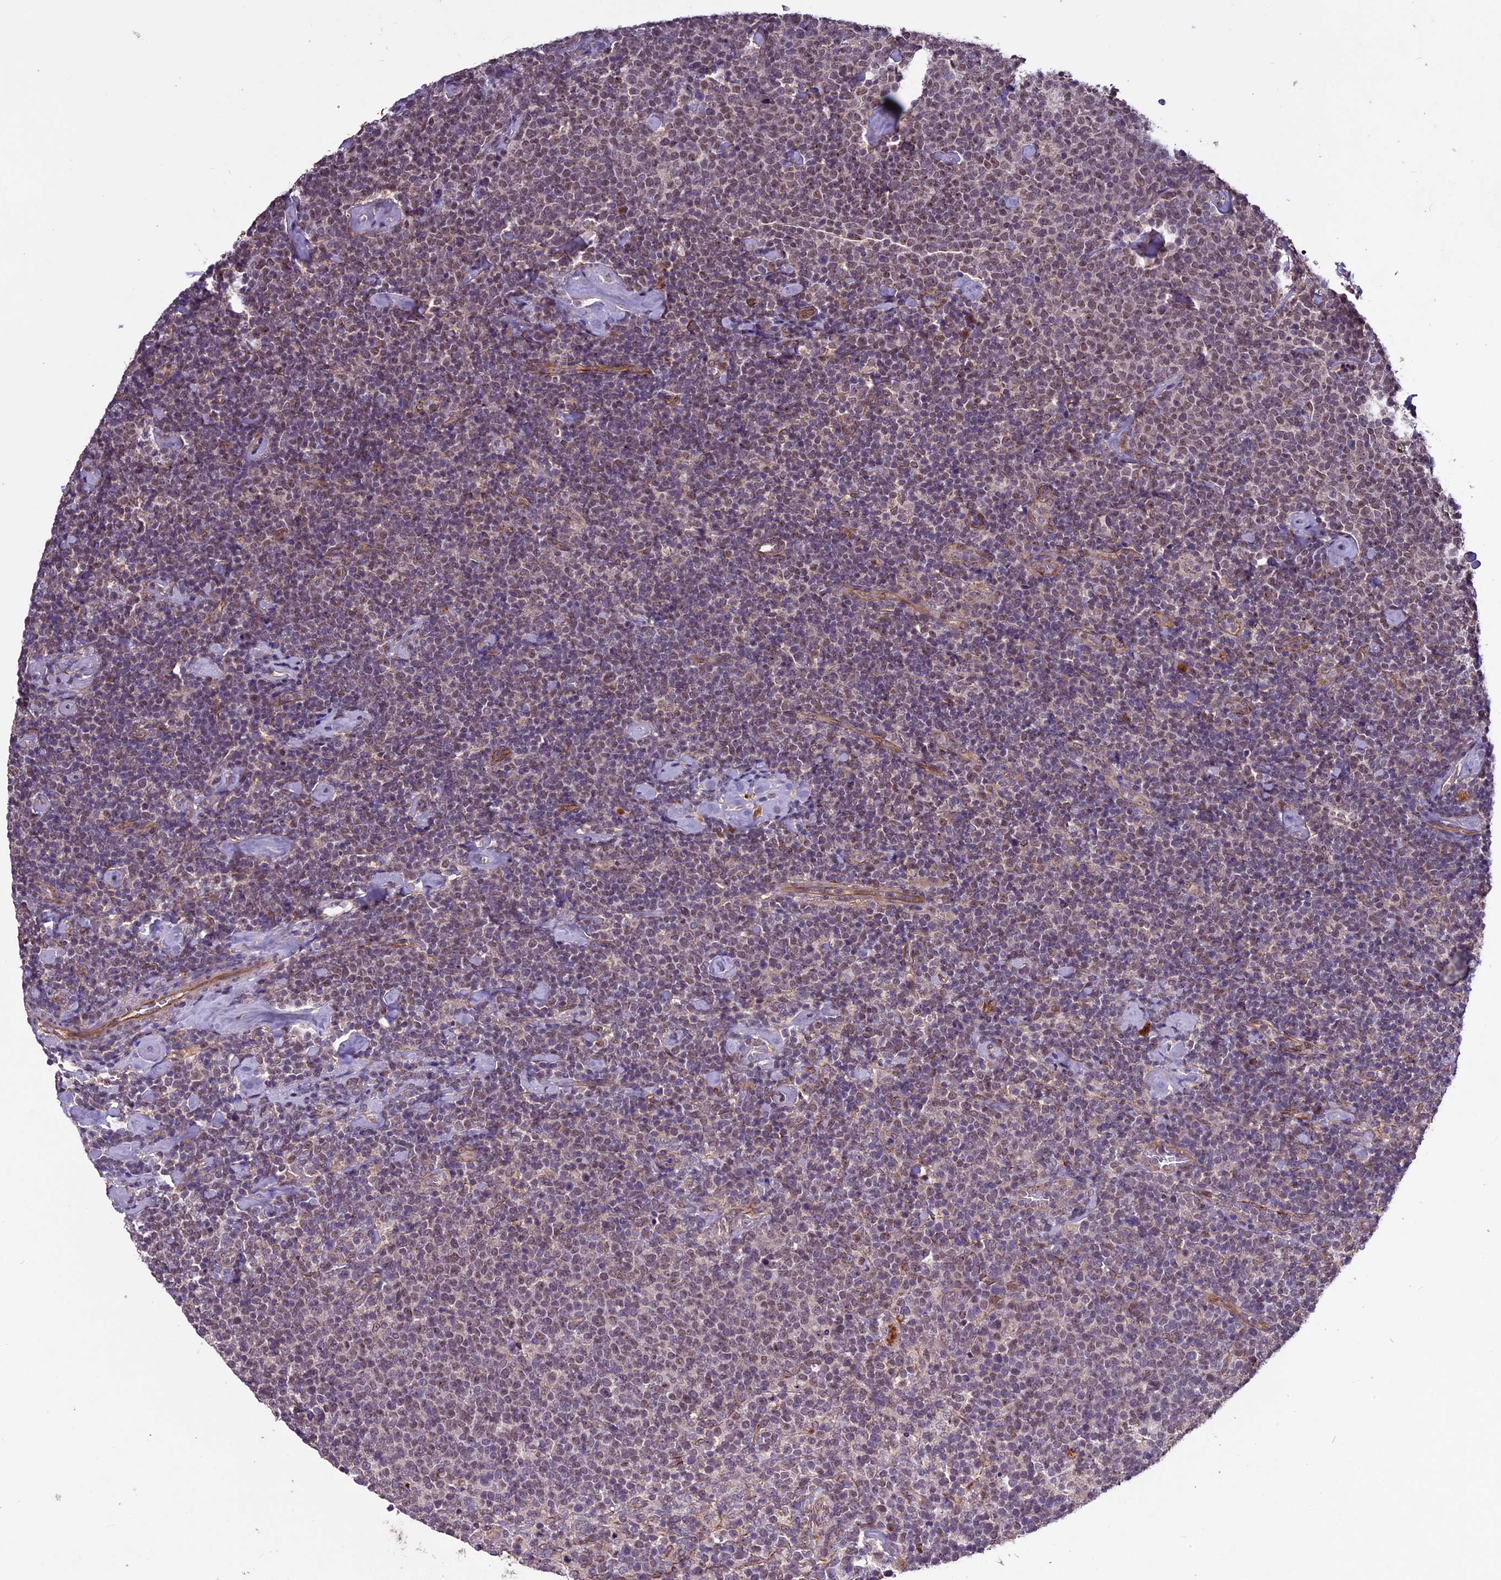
{"staining": {"intensity": "weak", "quantity": "25%-75%", "location": "nuclear"}, "tissue": "lymphoma", "cell_type": "Tumor cells", "image_type": "cancer", "snomed": [{"axis": "morphology", "description": "Malignant lymphoma, non-Hodgkin's type, High grade"}, {"axis": "topography", "description": "Lymph node"}], "caption": "Protein positivity by immunohistochemistry (IHC) shows weak nuclear expression in about 25%-75% of tumor cells in malignant lymphoma, non-Hodgkin's type (high-grade). The protein of interest is shown in brown color, while the nuclei are stained blue.", "gene": "C3orf70", "patient": {"sex": "male", "age": 61}}